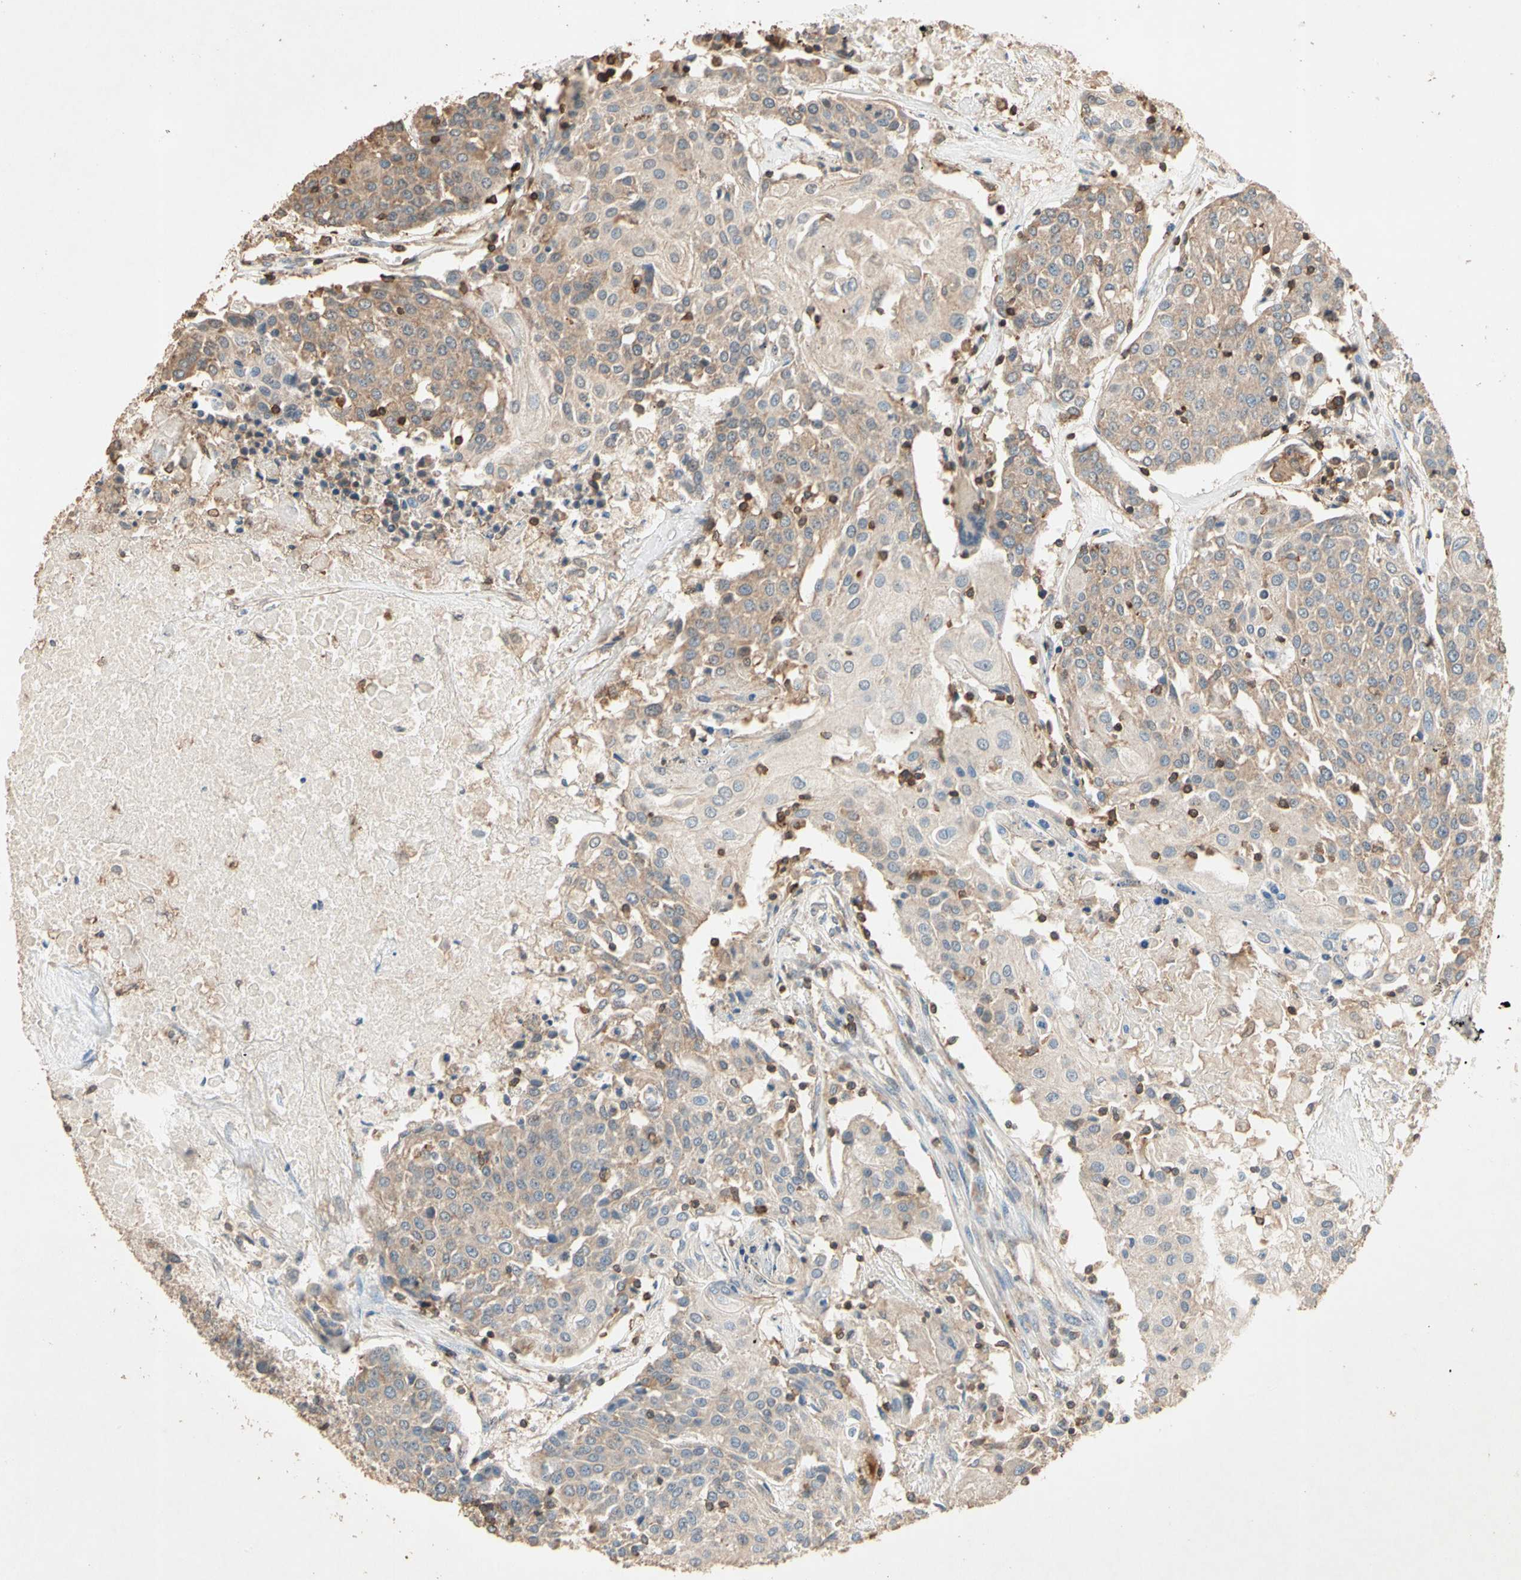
{"staining": {"intensity": "weak", "quantity": ">75%", "location": "cytoplasmic/membranous"}, "tissue": "urothelial cancer", "cell_type": "Tumor cells", "image_type": "cancer", "snomed": [{"axis": "morphology", "description": "Urothelial carcinoma, High grade"}, {"axis": "topography", "description": "Urinary bladder"}], "caption": "A low amount of weak cytoplasmic/membranous staining is seen in approximately >75% of tumor cells in urothelial cancer tissue.", "gene": "MAP3K10", "patient": {"sex": "female", "age": 85}}